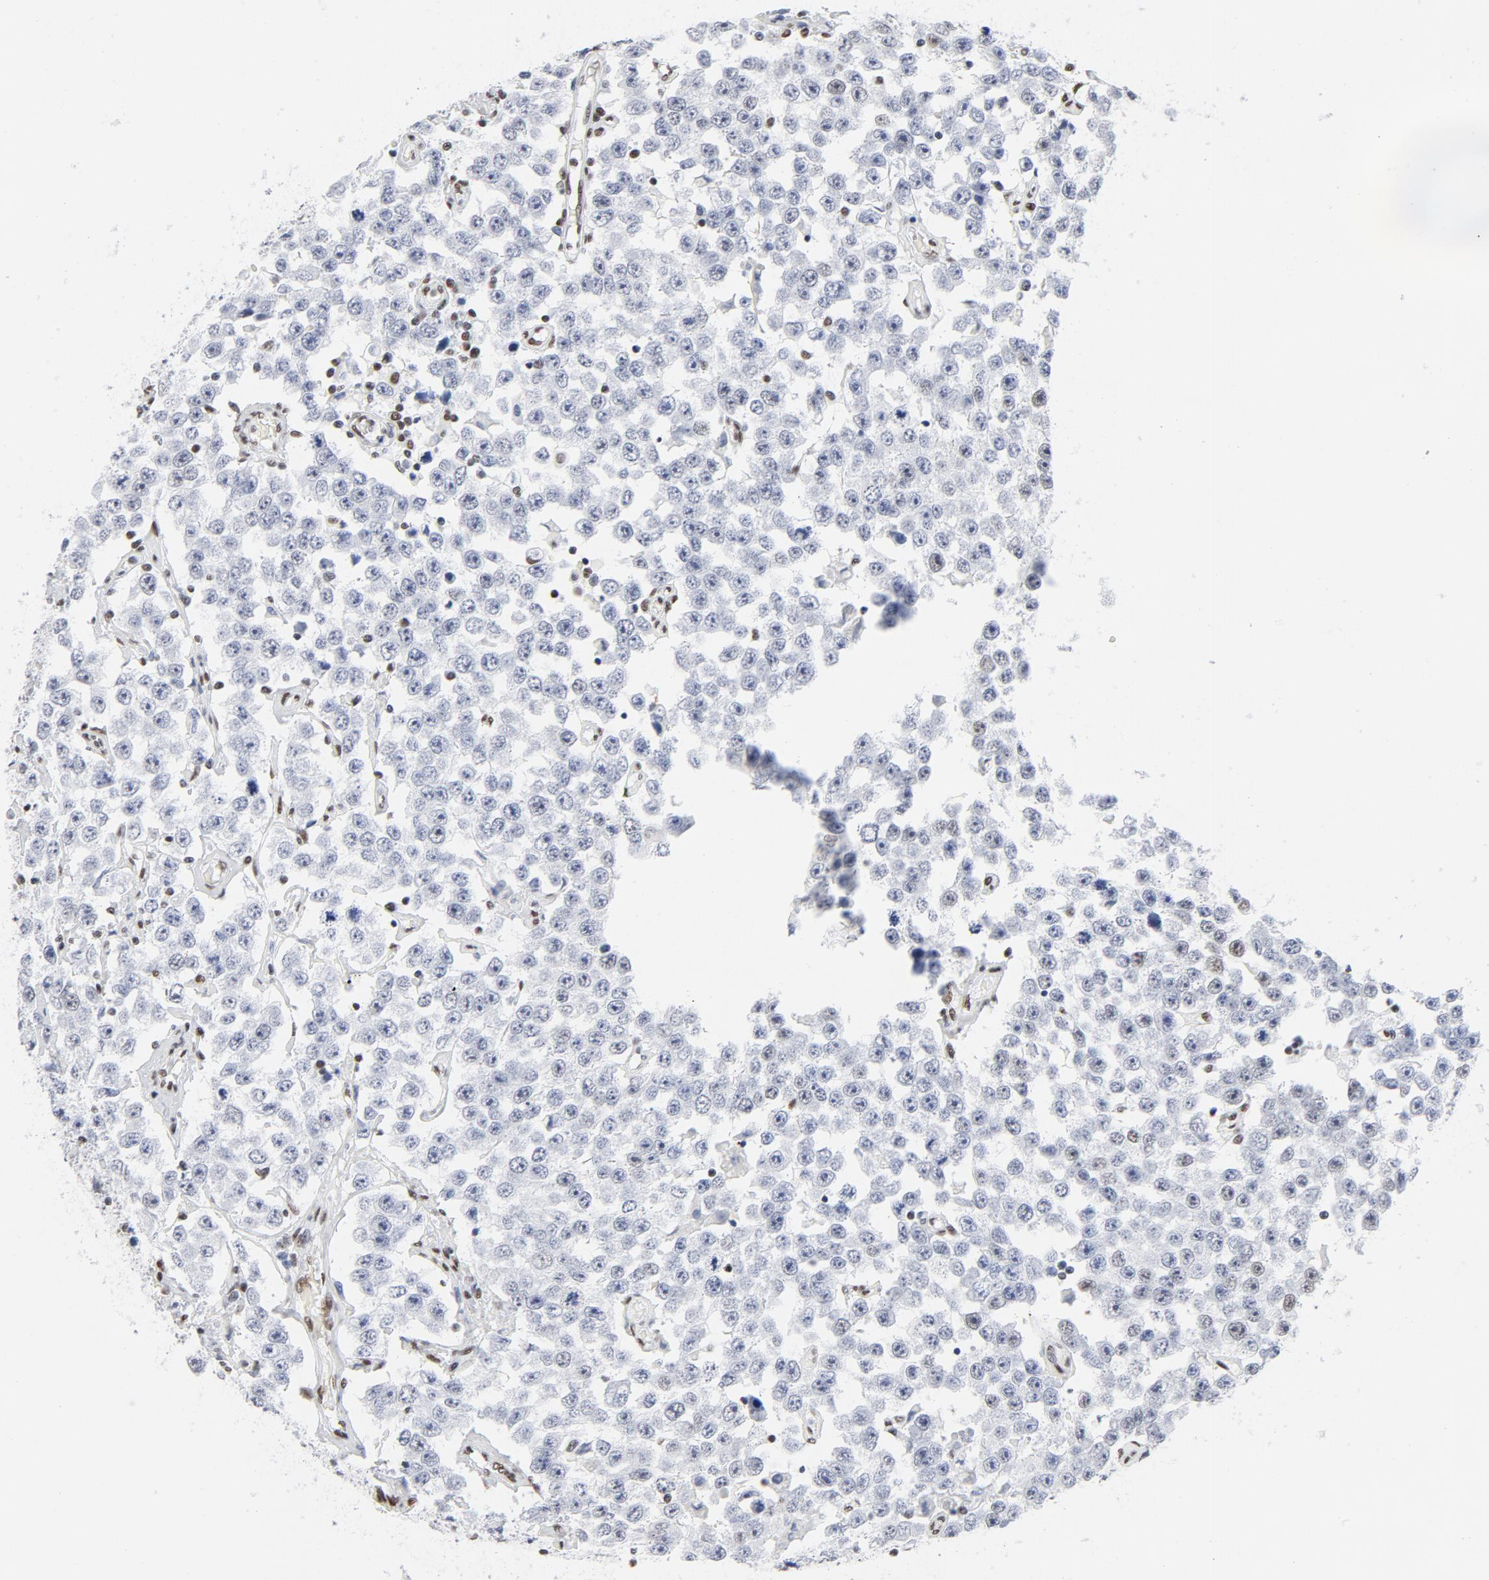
{"staining": {"intensity": "negative", "quantity": "none", "location": "none"}, "tissue": "testis cancer", "cell_type": "Tumor cells", "image_type": "cancer", "snomed": [{"axis": "morphology", "description": "Seminoma, NOS"}, {"axis": "topography", "description": "Testis"}], "caption": "IHC micrograph of testis seminoma stained for a protein (brown), which reveals no expression in tumor cells.", "gene": "ATF2", "patient": {"sex": "male", "age": 52}}